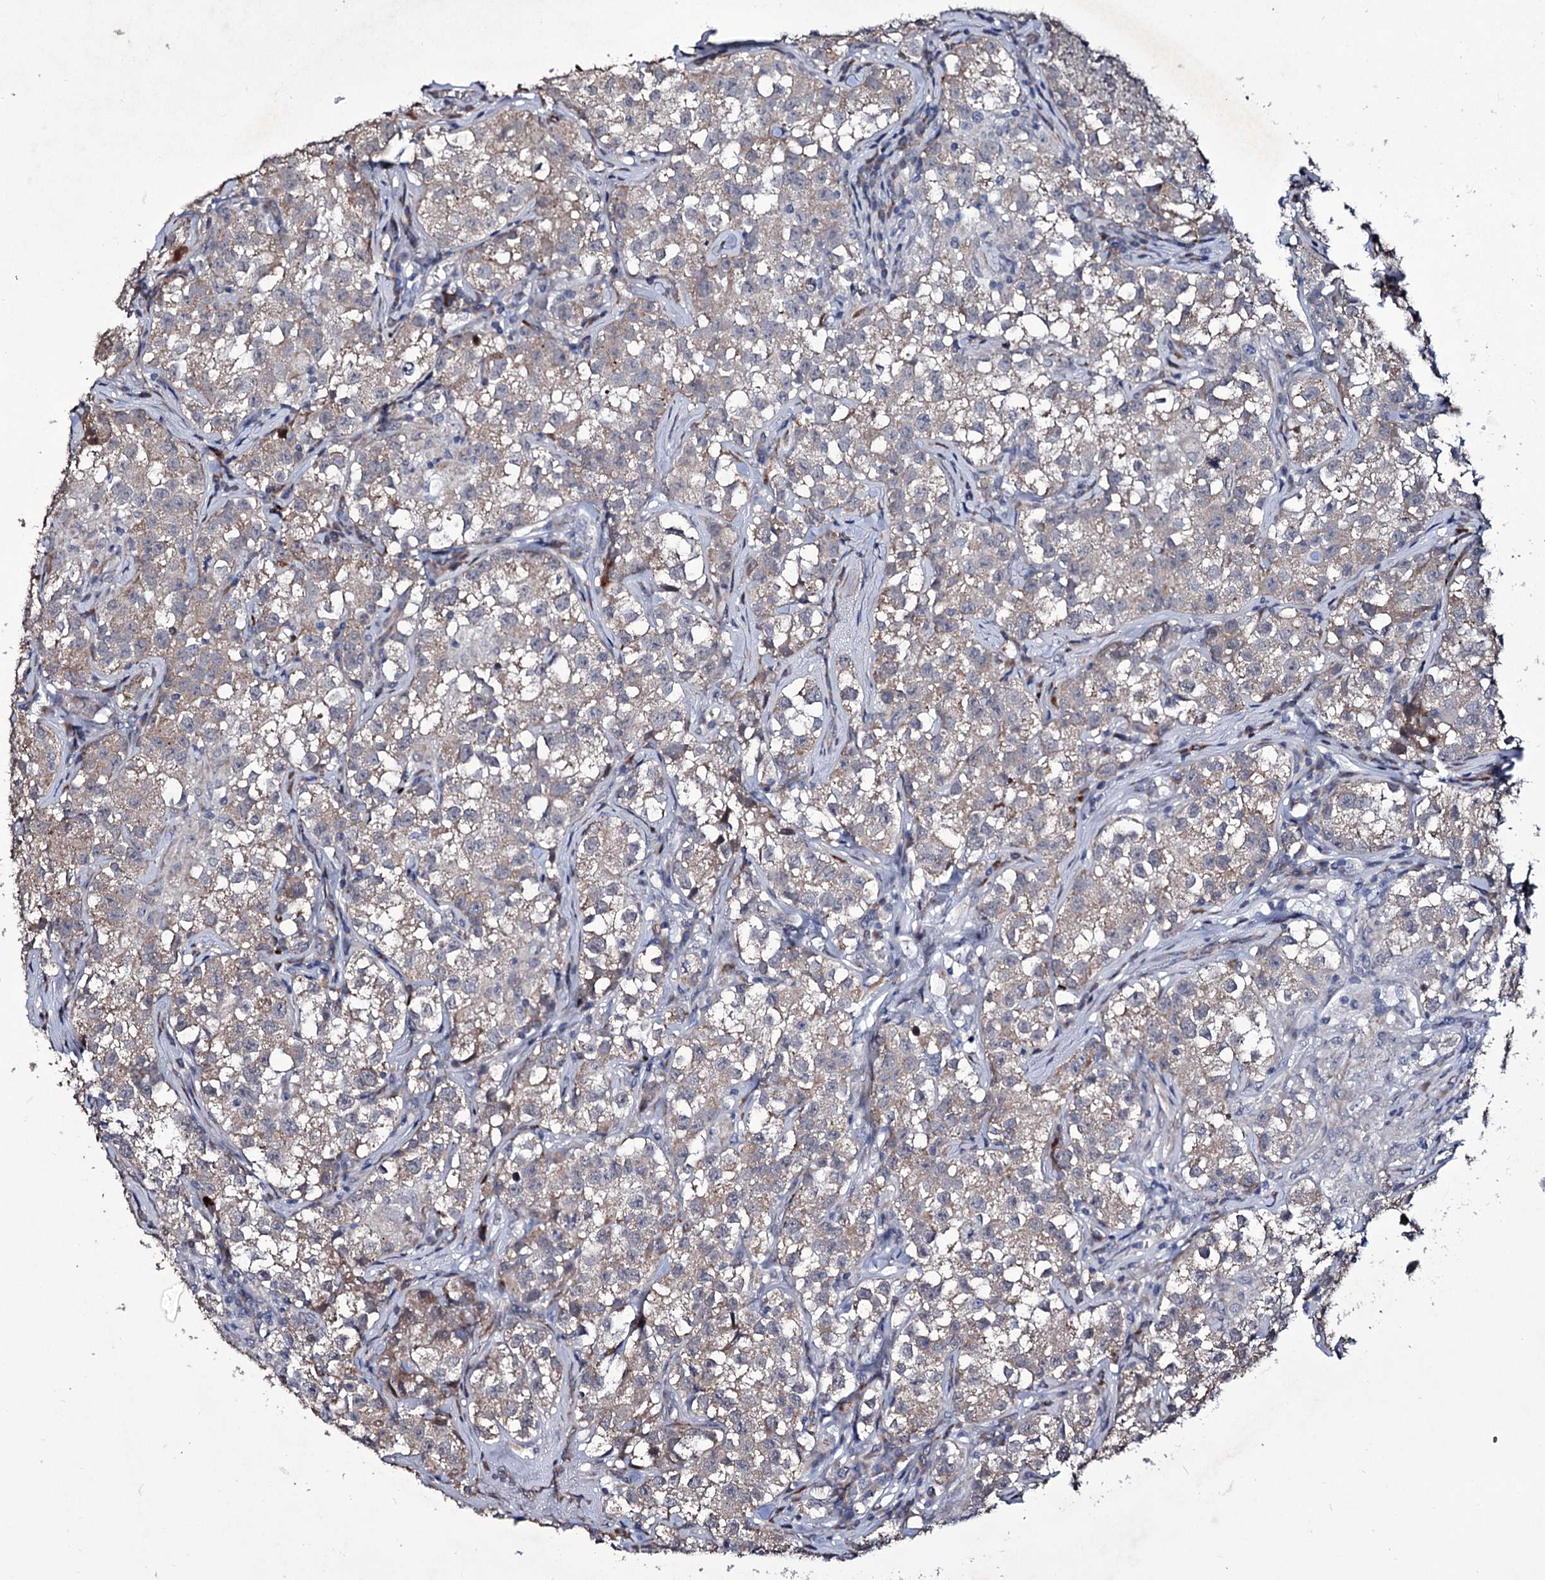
{"staining": {"intensity": "negative", "quantity": "none", "location": "none"}, "tissue": "testis cancer", "cell_type": "Tumor cells", "image_type": "cancer", "snomed": [{"axis": "morphology", "description": "Seminoma, NOS"}, {"axis": "morphology", "description": "Carcinoma, Embryonal, NOS"}, {"axis": "topography", "description": "Testis"}], "caption": "IHC image of human testis cancer stained for a protein (brown), which reveals no staining in tumor cells. The staining is performed using DAB (3,3'-diaminobenzidine) brown chromogen with nuclei counter-stained in using hematoxylin.", "gene": "TUBGCP5", "patient": {"sex": "male", "age": 43}}